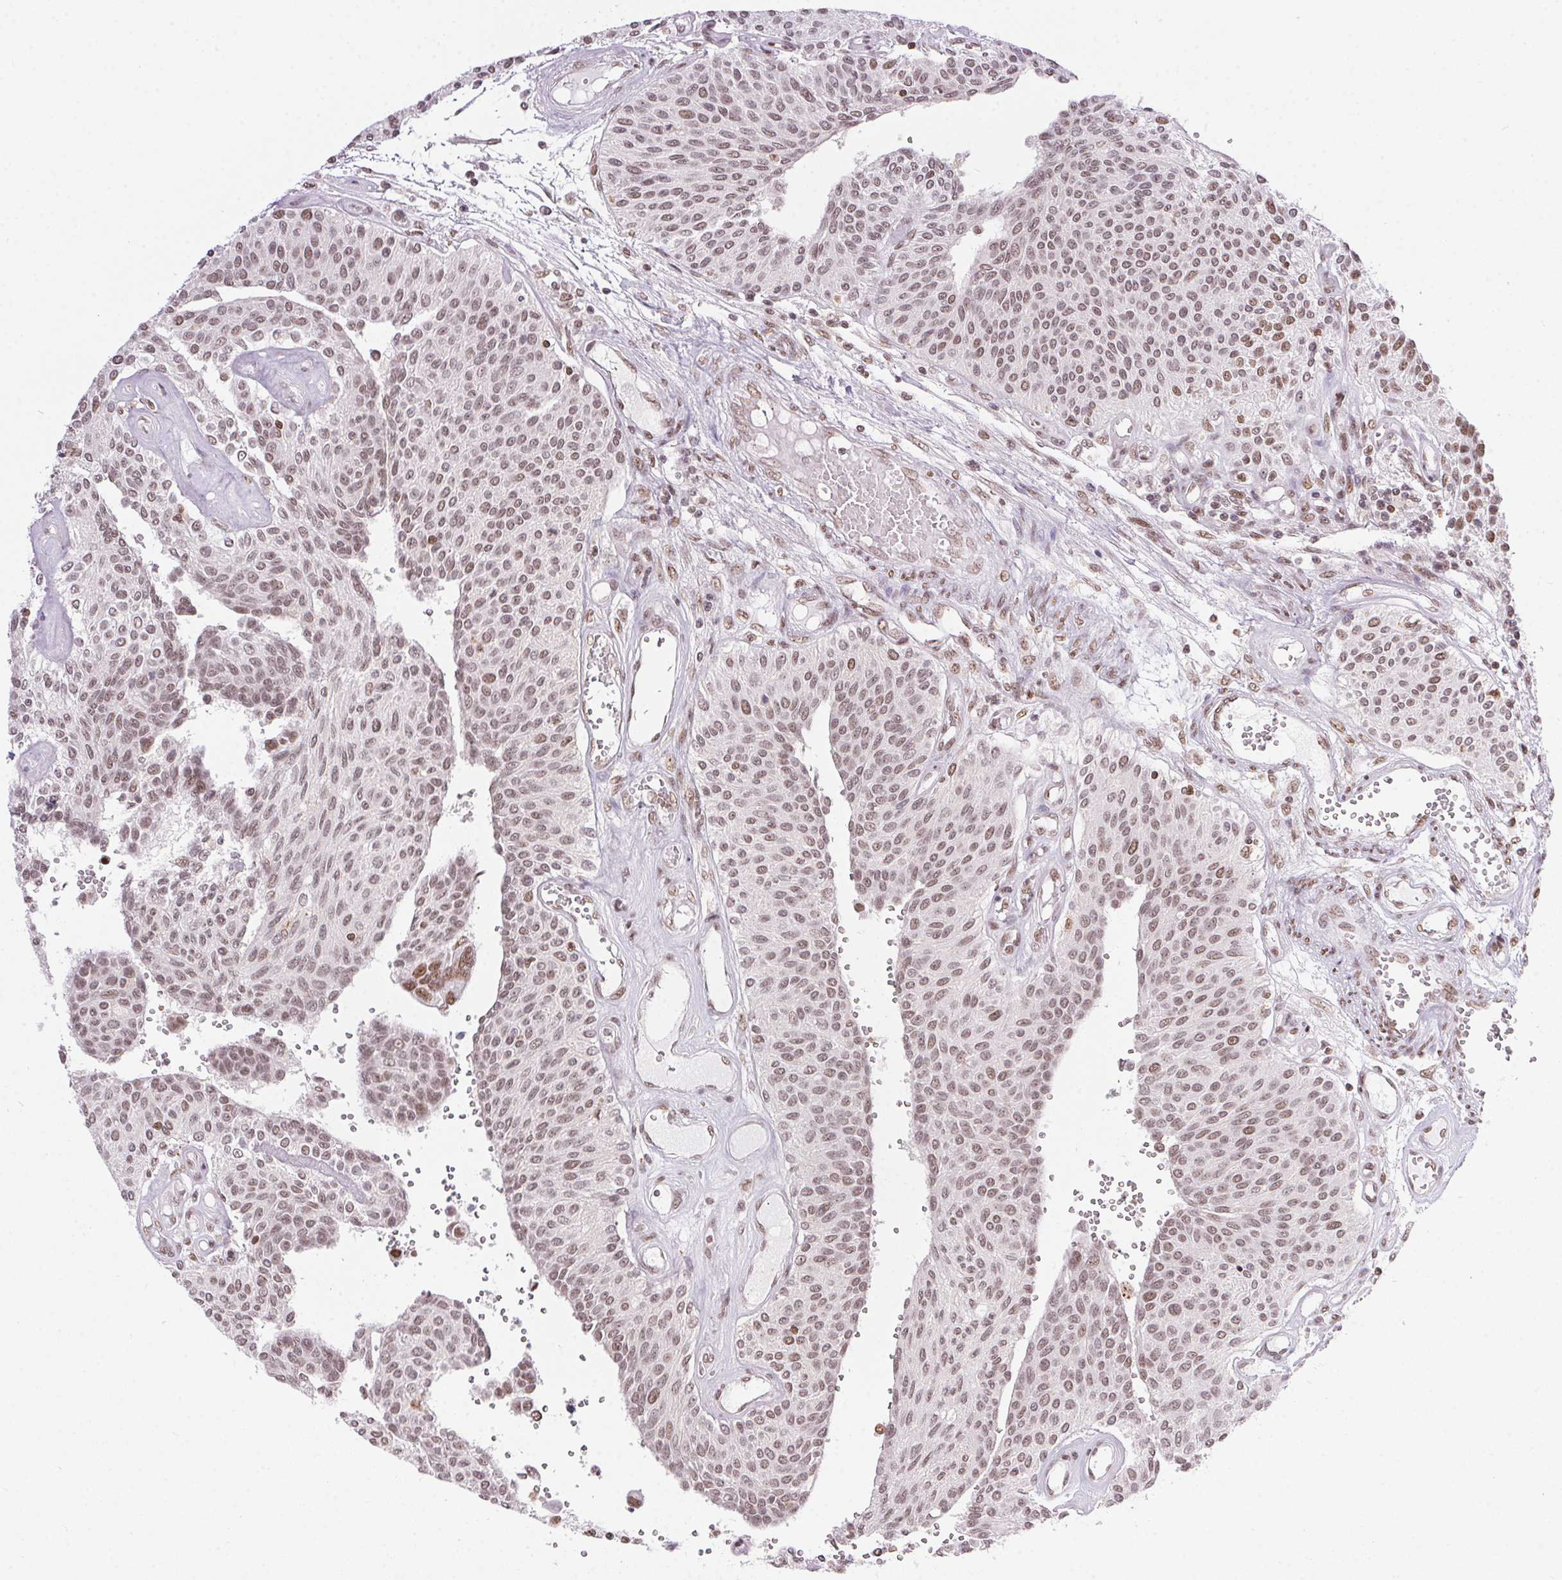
{"staining": {"intensity": "moderate", "quantity": ">75%", "location": "nuclear"}, "tissue": "urothelial cancer", "cell_type": "Tumor cells", "image_type": "cancer", "snomed": [{"axis": "morphology", "description": "Urothelial carcinoma, NOS"}, {"axis": "topography", "description": "Urinary bladder"}], "caption": "The histopathology image displays immunohistochemical staining of urothelial cancer. There is moderate nuclear expression is appreciated in about >75% of tumor cells.", "gene": "NFE2L1", "patient": {"sex": "male", "age": 55}}